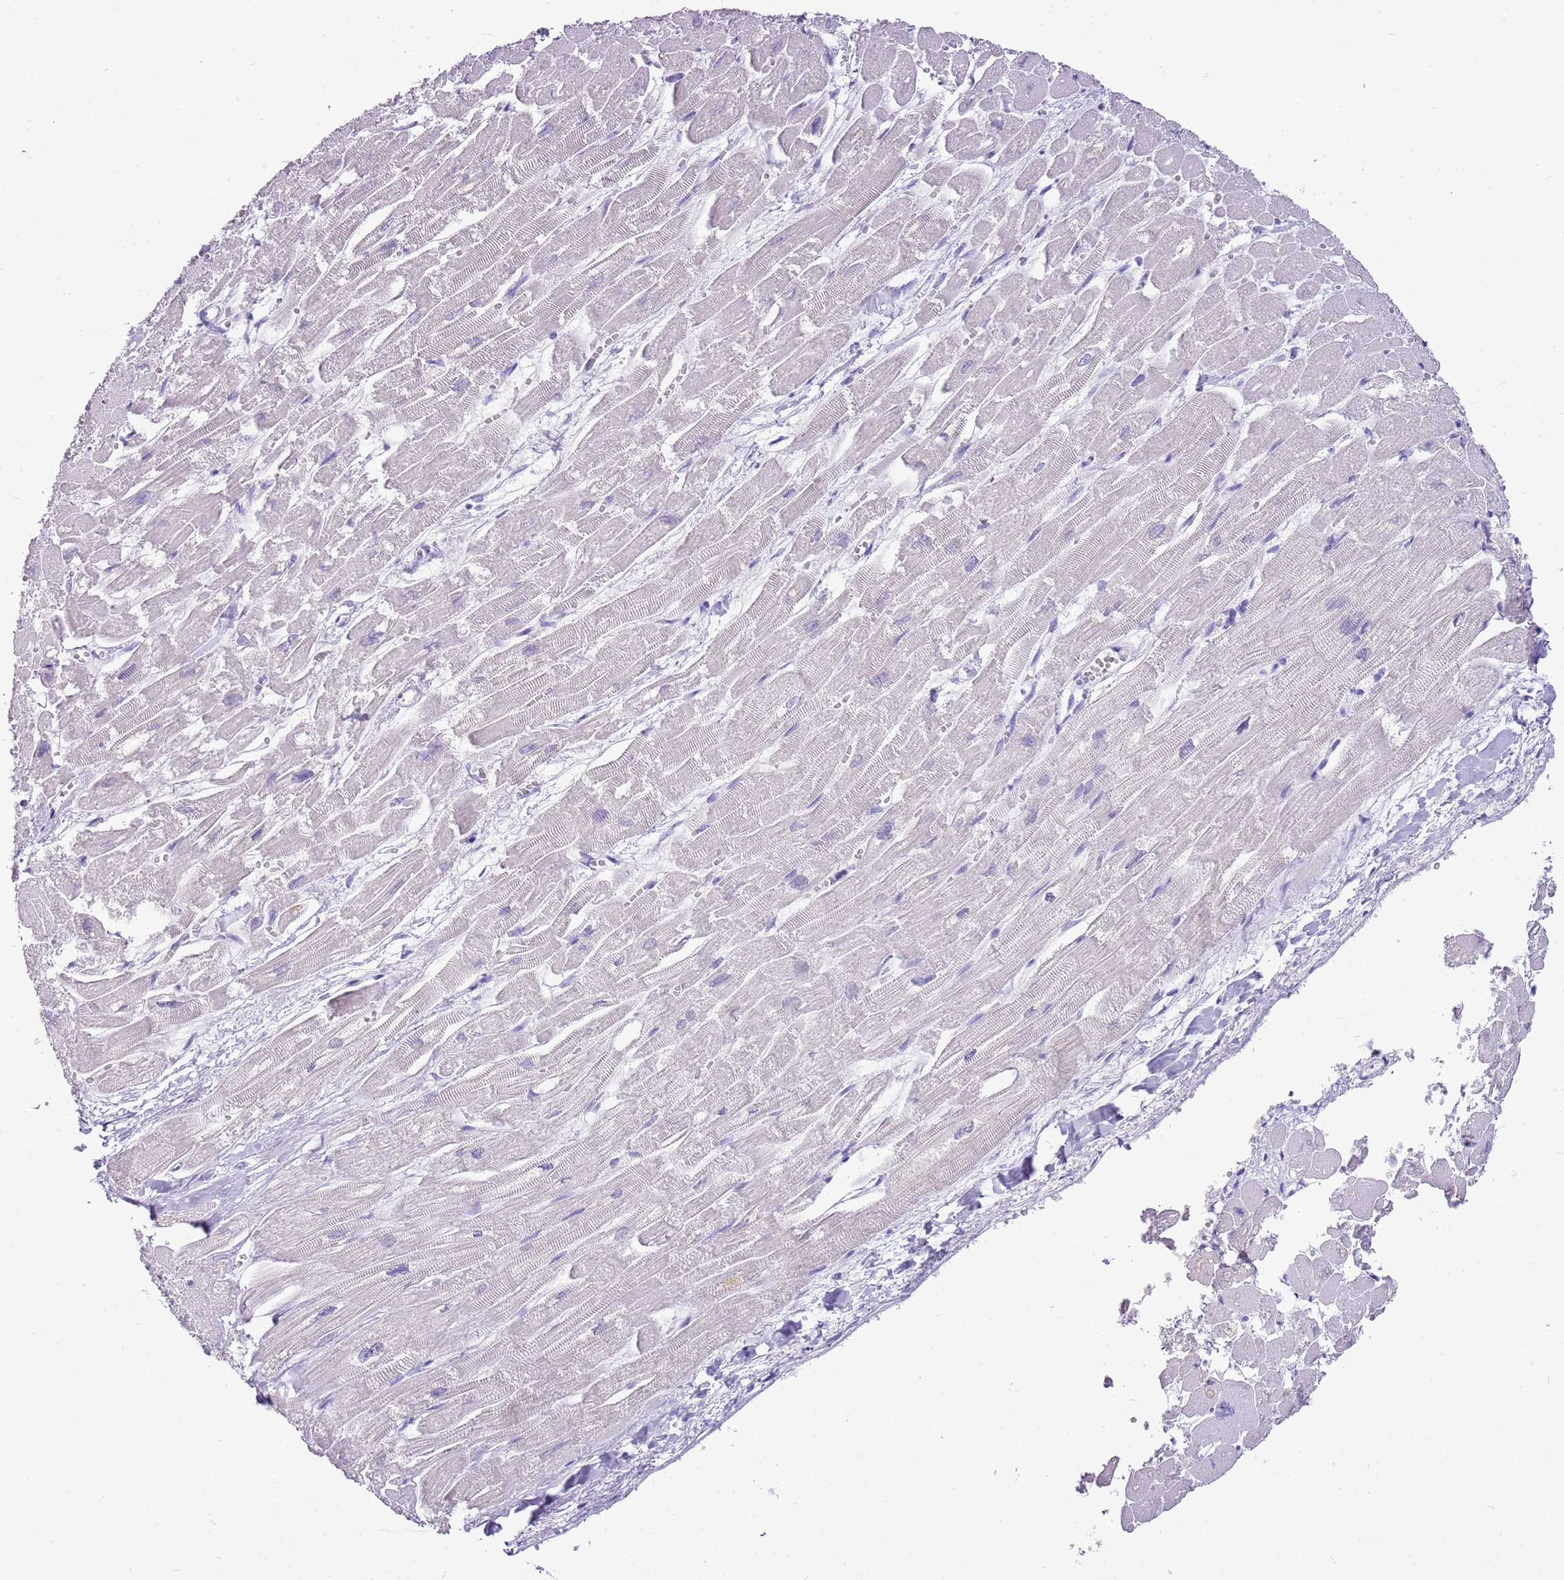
{"staining": {"intensity": "negative", "quantity": "none", "location": "none"}, "tissue": "heart muscle", "cell_type": "Cardiomyocytes", "image_type": "normal", "snomed": [{"axis": "morphology", "description": "Normal tissue, NOS"}, {"axis": "topography", "description": "Heart"}], "caption": "Immunohistochemistry (IHC) of benign heart muscle reveals no expression in cardiomyocytes.", "gene": "IGKV3", "patient": {"sex": "male", "age": 54}}